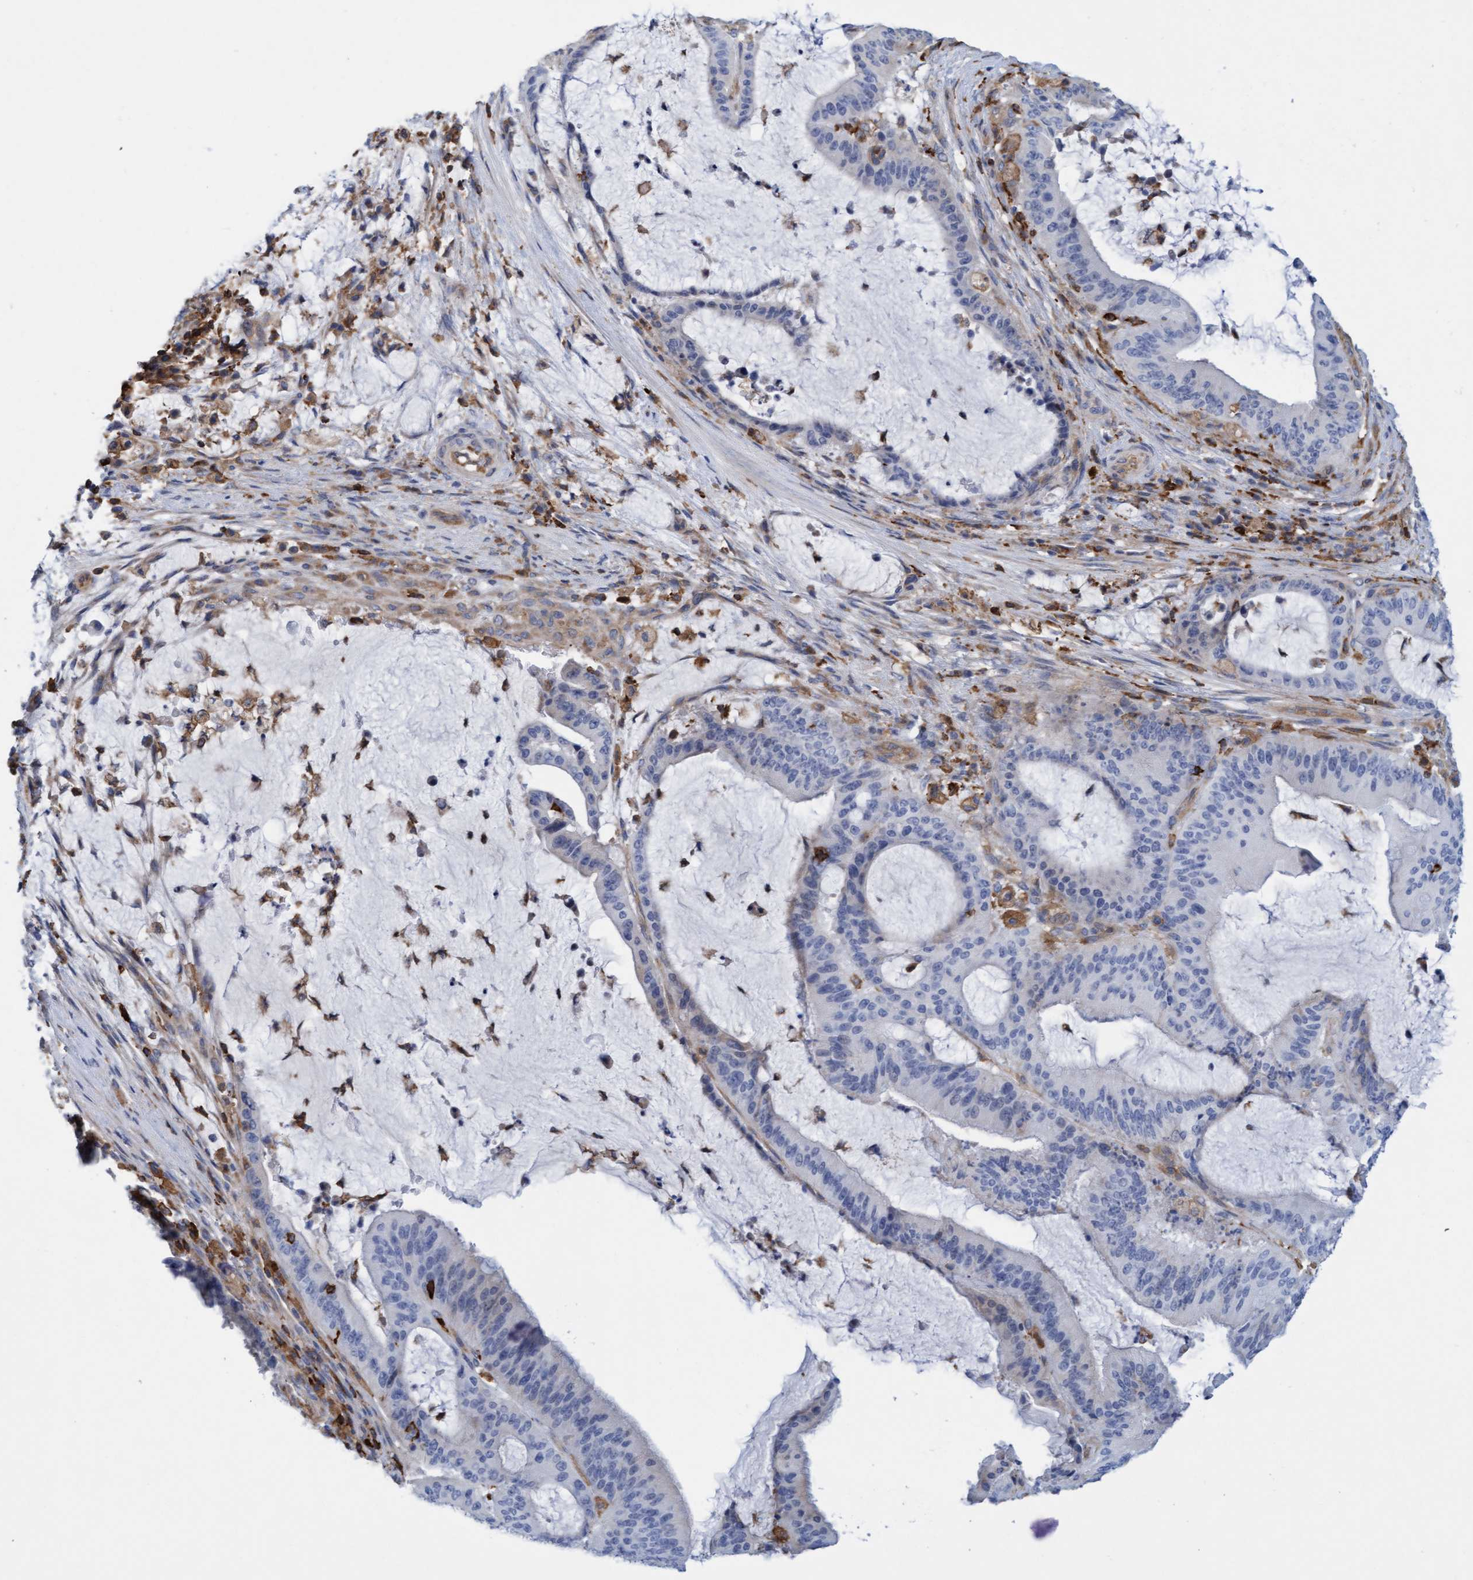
{"staining": {"intensity": "negative", "quantity": "none", "location": "none"}, "tissue": "liver cancer", "cell_type": "Tumor cells", "image_type": "cancer", "snomed": [{"axis": "morphology", "description": "Normal tissue, NOS"}, {"axis": "morphology", "description": "Cholangiocarcinoma"}, {"axis": "topography", "description": "Liver"}, {"axis": "topography", "description": "Peripheral nerve tissue"}], "caption": "An IHC micrograph of liver cancer is shown. There is no staining in tumor cells of liver cancer.", "gene": "FNBP1", "patient": {"sex": "female", "age": 73}}